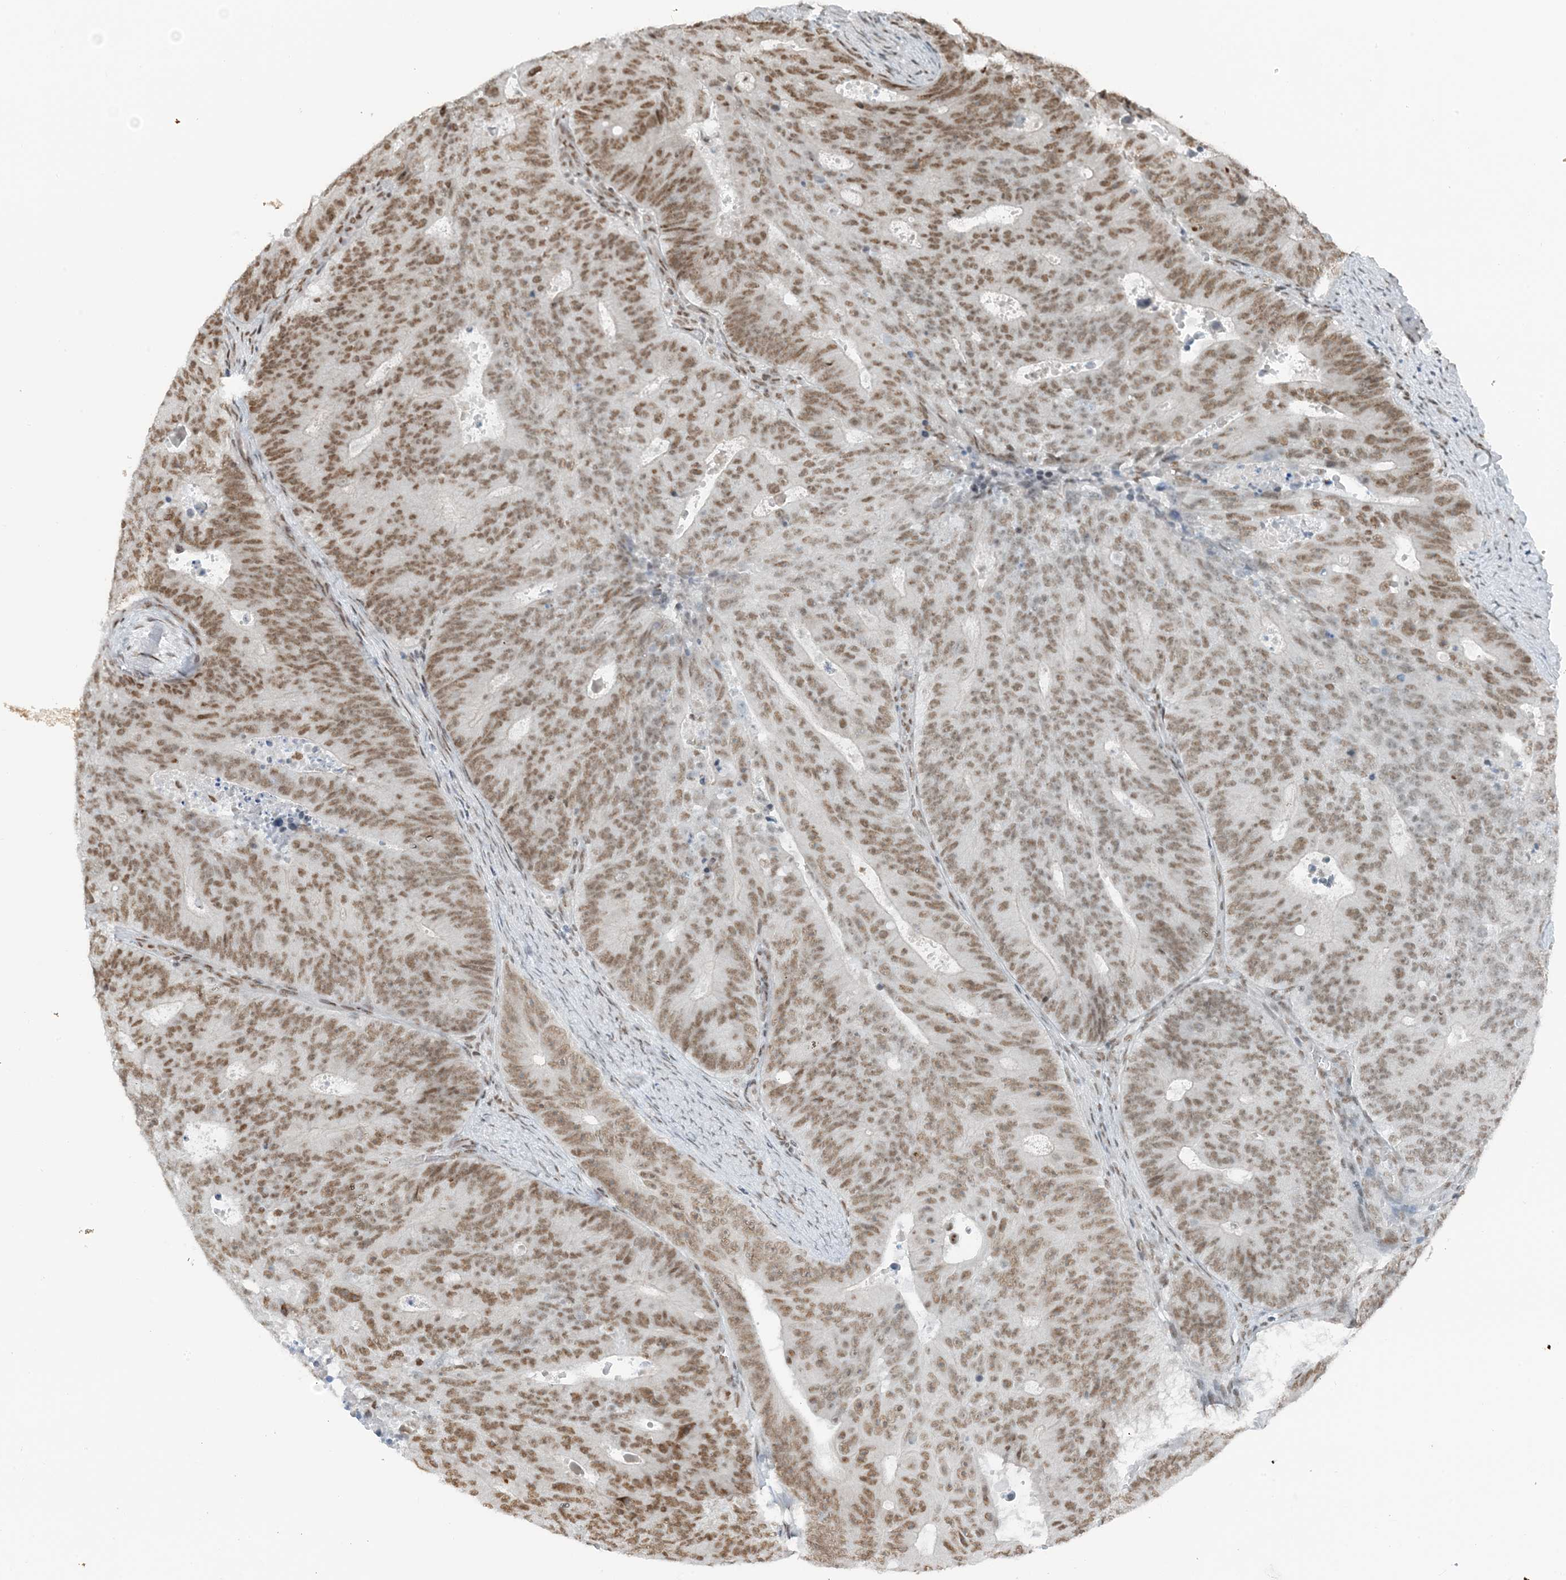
{"staining": {"intensity": "moderate", "quantity": ">75%", "location": "nuclear"}, "tissue": "colorectal cancer", "cell_type": "Tumor cells", "image_type": "cancer", "snomed": [{"axis": "morphology", "description": "Adenocarcinoma, NOS"}, {"axis": "topography", "description": "Colon"}], "caption": "About >75% of tumor cells in colorectal cancer reveal moderate nuclear protein staining as visualized by brown immunohistochemical staining.", "gene": "ZNF500", "patient": {"sex": "male", "age": 87}}